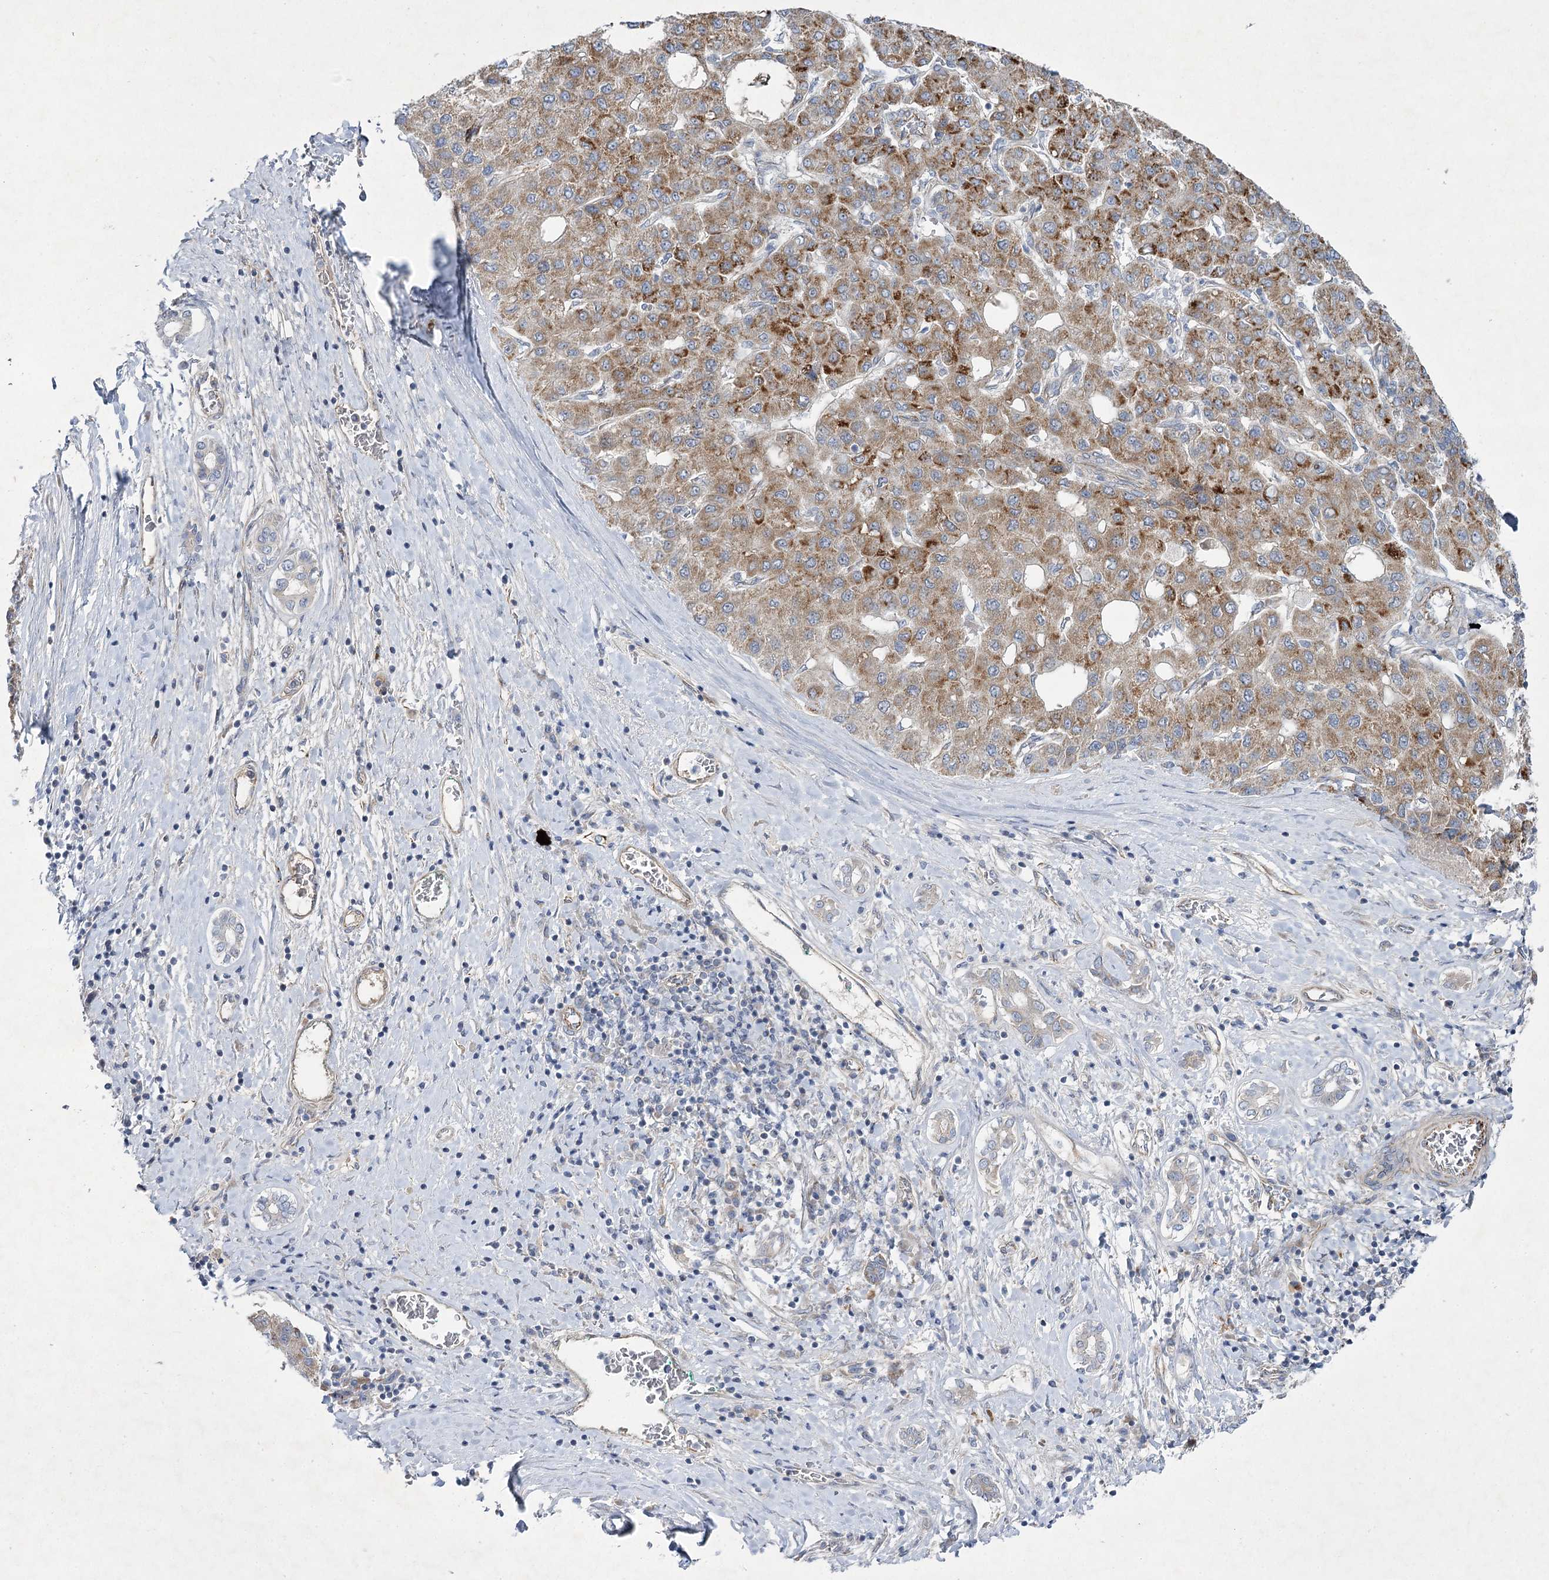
{"staining": {"intensity": "moderate", "quantity": ">75%", "location": "cytoplasmic/membranous"}, "tissue": "liver cancer", "cell_type": "Tumor cells", "image_type": "cancer", "snomed": [{"axis": "morphology", "description": "Carcinoma, Hepatocellular, NOS"}, {"axis": "topography", "description": "Liver"}], "caption": "This histopathology image demonstrates immunohistochemistry (IHC) staining of hepatocellular carcinoma (liver), with medium moderate cytoplasmic/membranous staining in approximately >75% of tumor cells.", "gene": "KIAA0825", "patient": {"sex": "male", "age": 65}}